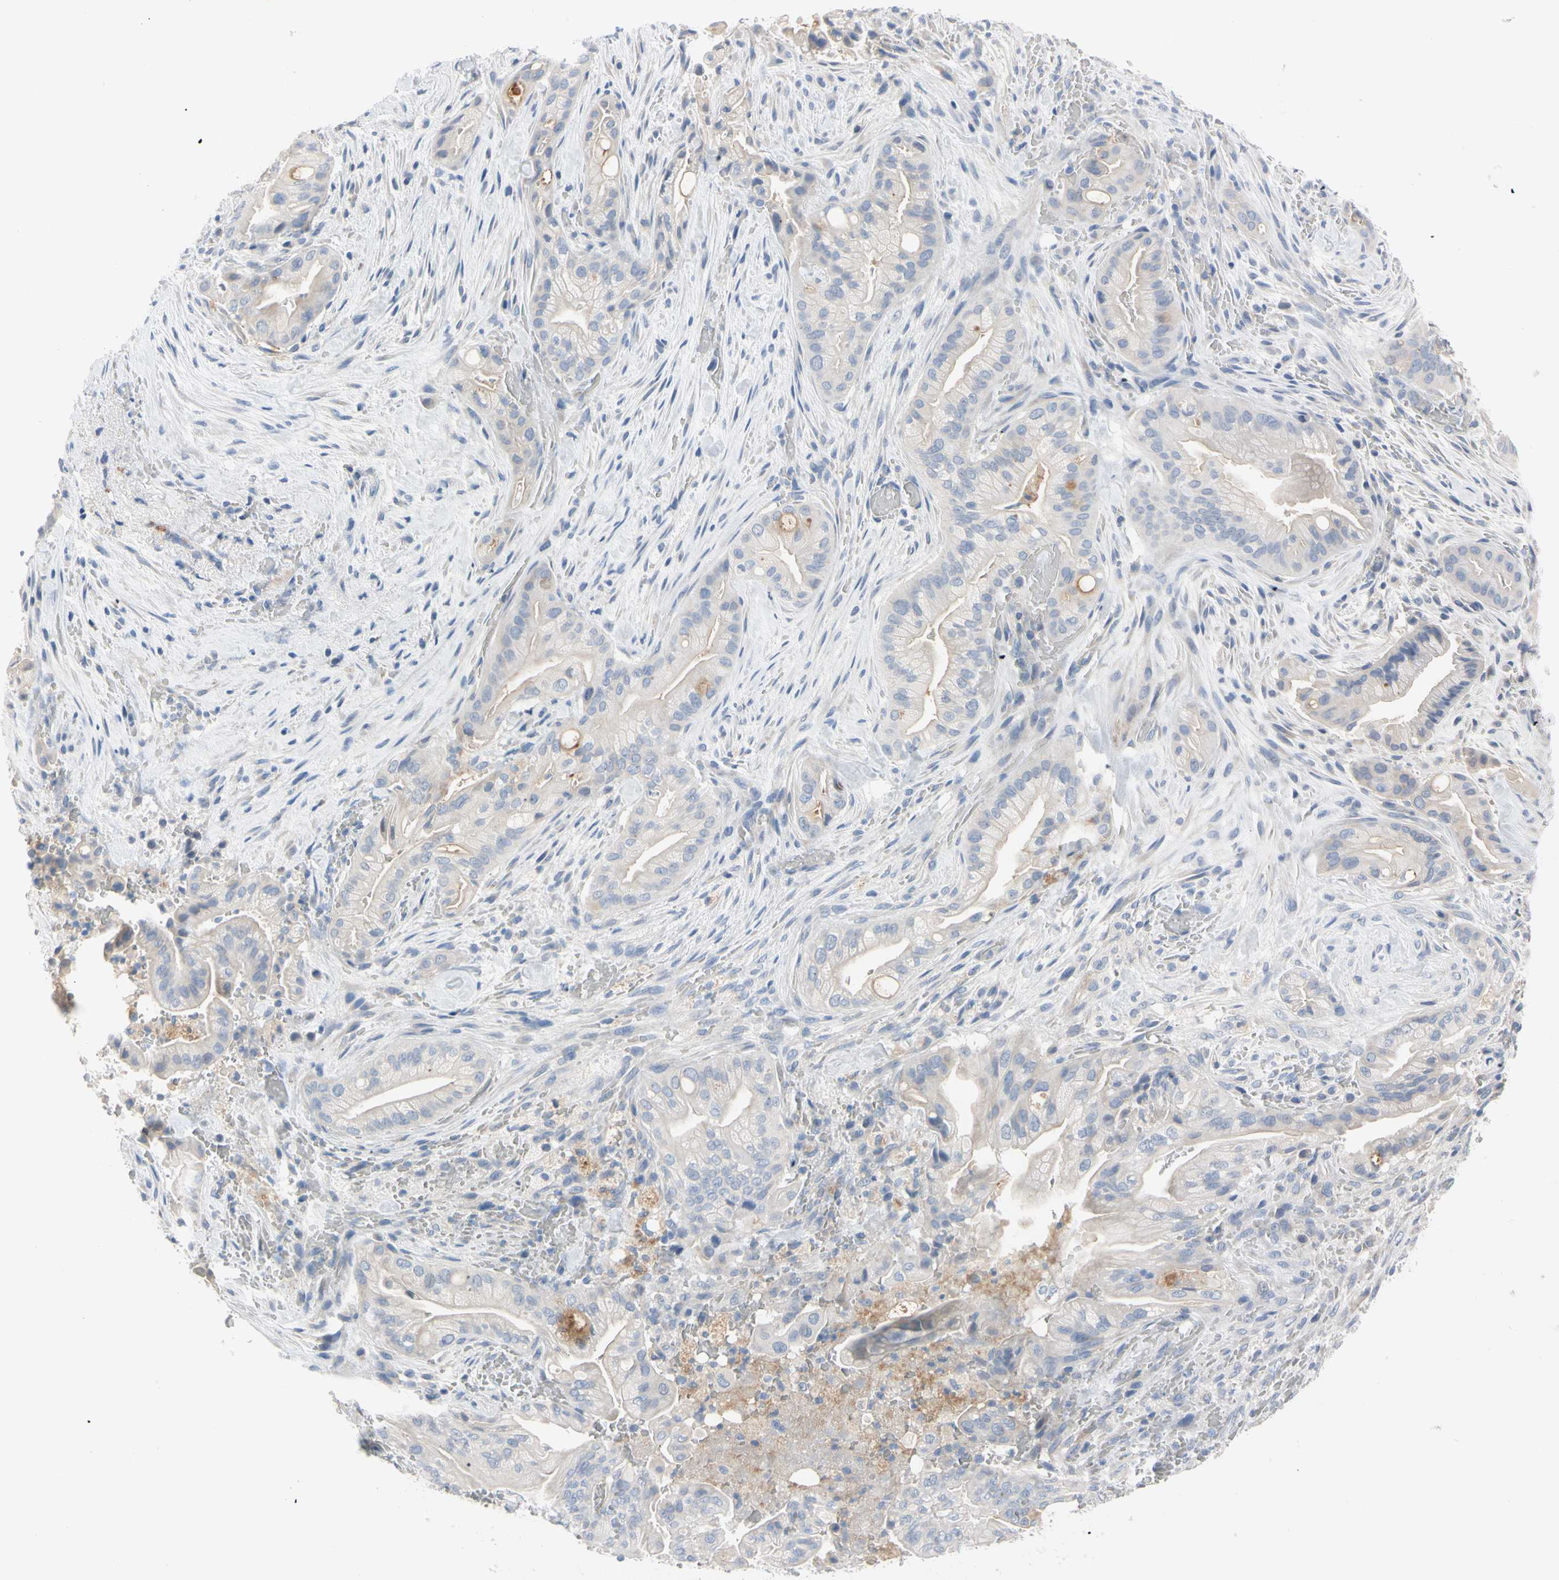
{"staining": {"intensity": "negative", "quantity": "none", "location": "none"}, "tissue": "liver cancer", "cell_type": "Tumor cells", "image_type": "cancer", "snomed": [{"axis": "morphology", "description": "Cholangiocarcinoma"}, {"axis": "topography", "description": "Liver"}], "caption": "This is a micrograph of immunohistochemistry (IHC) staining of liver cancer, which shows no expression in tumor cells.", "gene": "MARK1", "patient": {"sex": "female", "age": 68}}